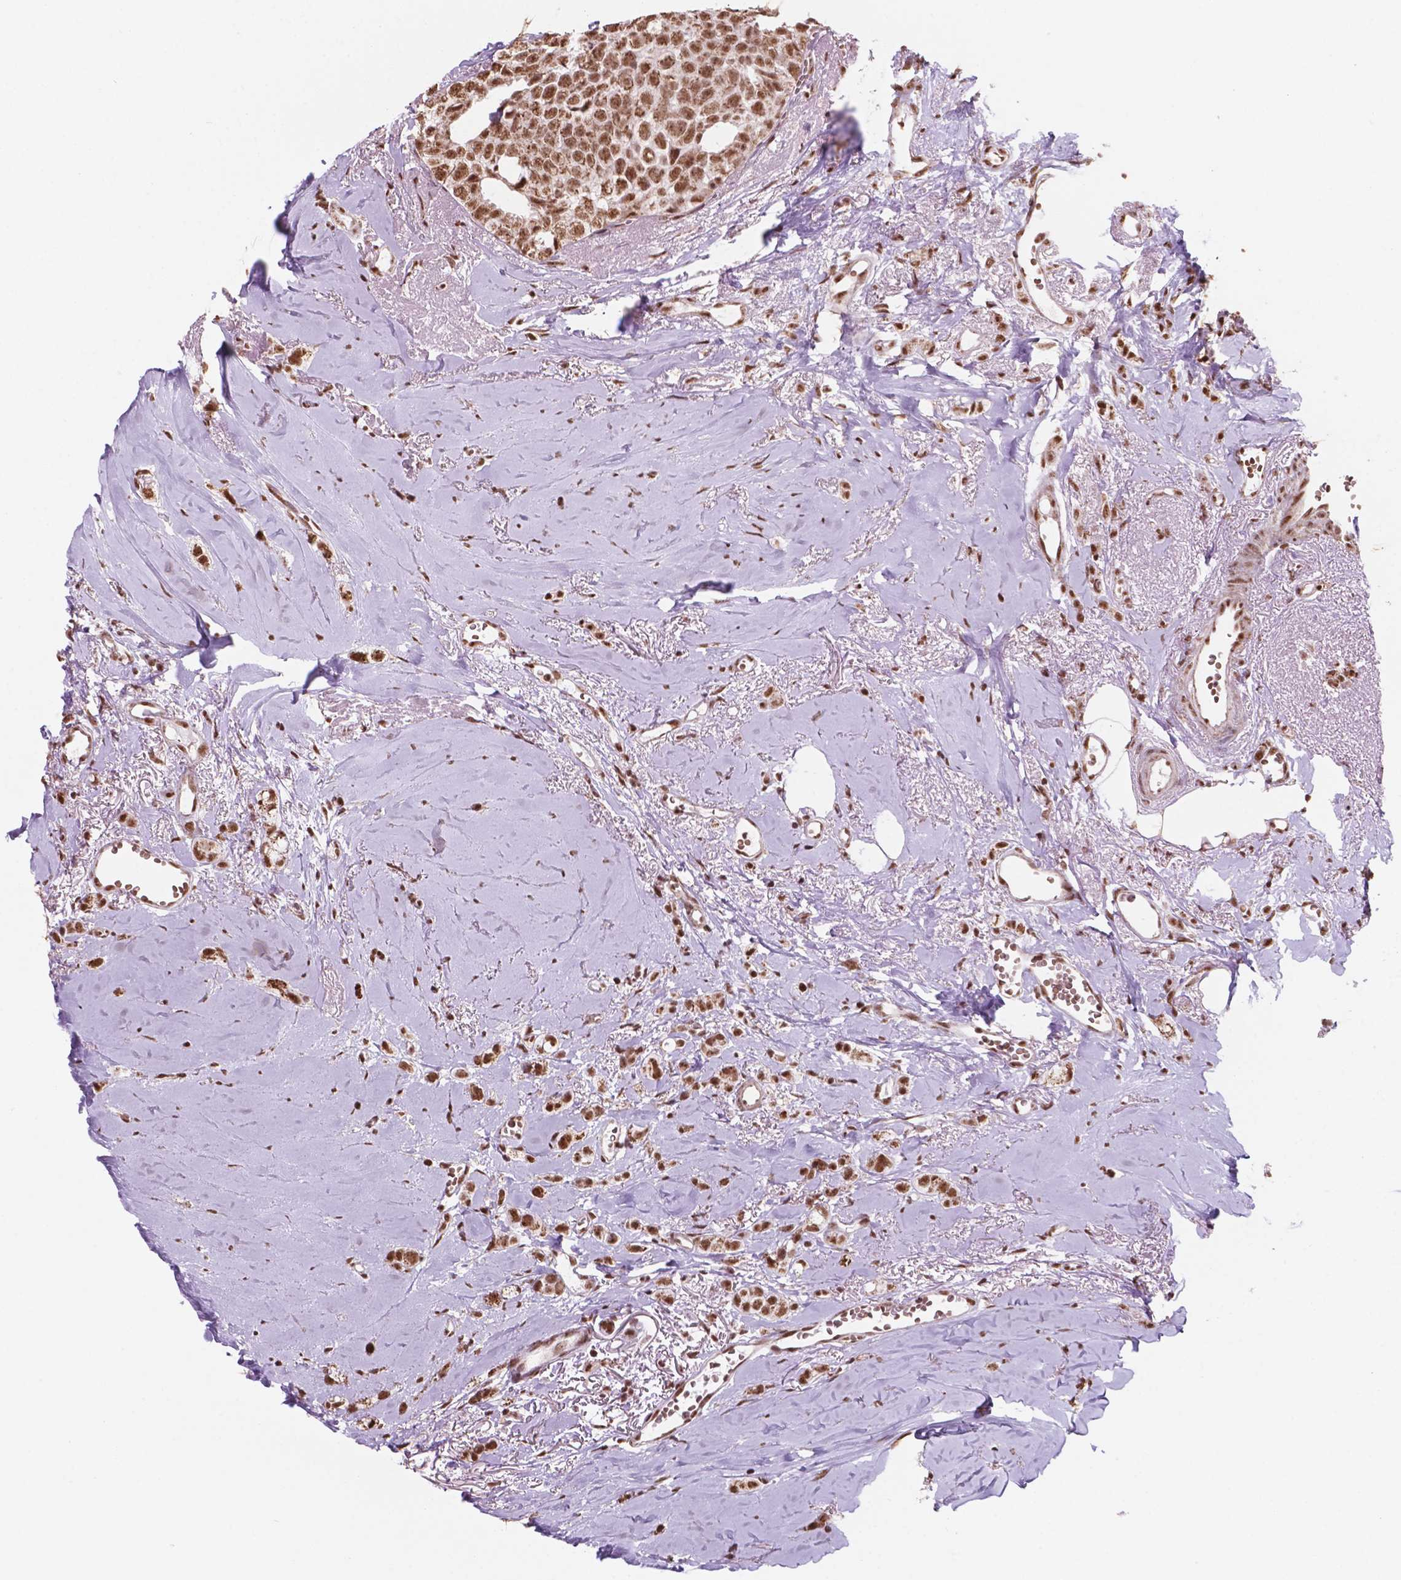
{"staining": {"intensity": "strong", "quantity": ">75%", "location": "cytoplasmic/membranous,nuclear"}, "tissue": "breast cancer", "cell_type": "Tumor cells", "image_type": "cancer", "snomed": [{"axis": "morphology", "description": "Duct carcinoma"}, {"axis": "topography", "description": "Breast"}], "caption": "A photomicrograph of human breast cancer stained for a protein exhibits strong cytoplasmic/membranous and nuclear brown staining in tumor cells.", "gene": "NDUFA10", "patient": {"sex": "female", "age": 85}}